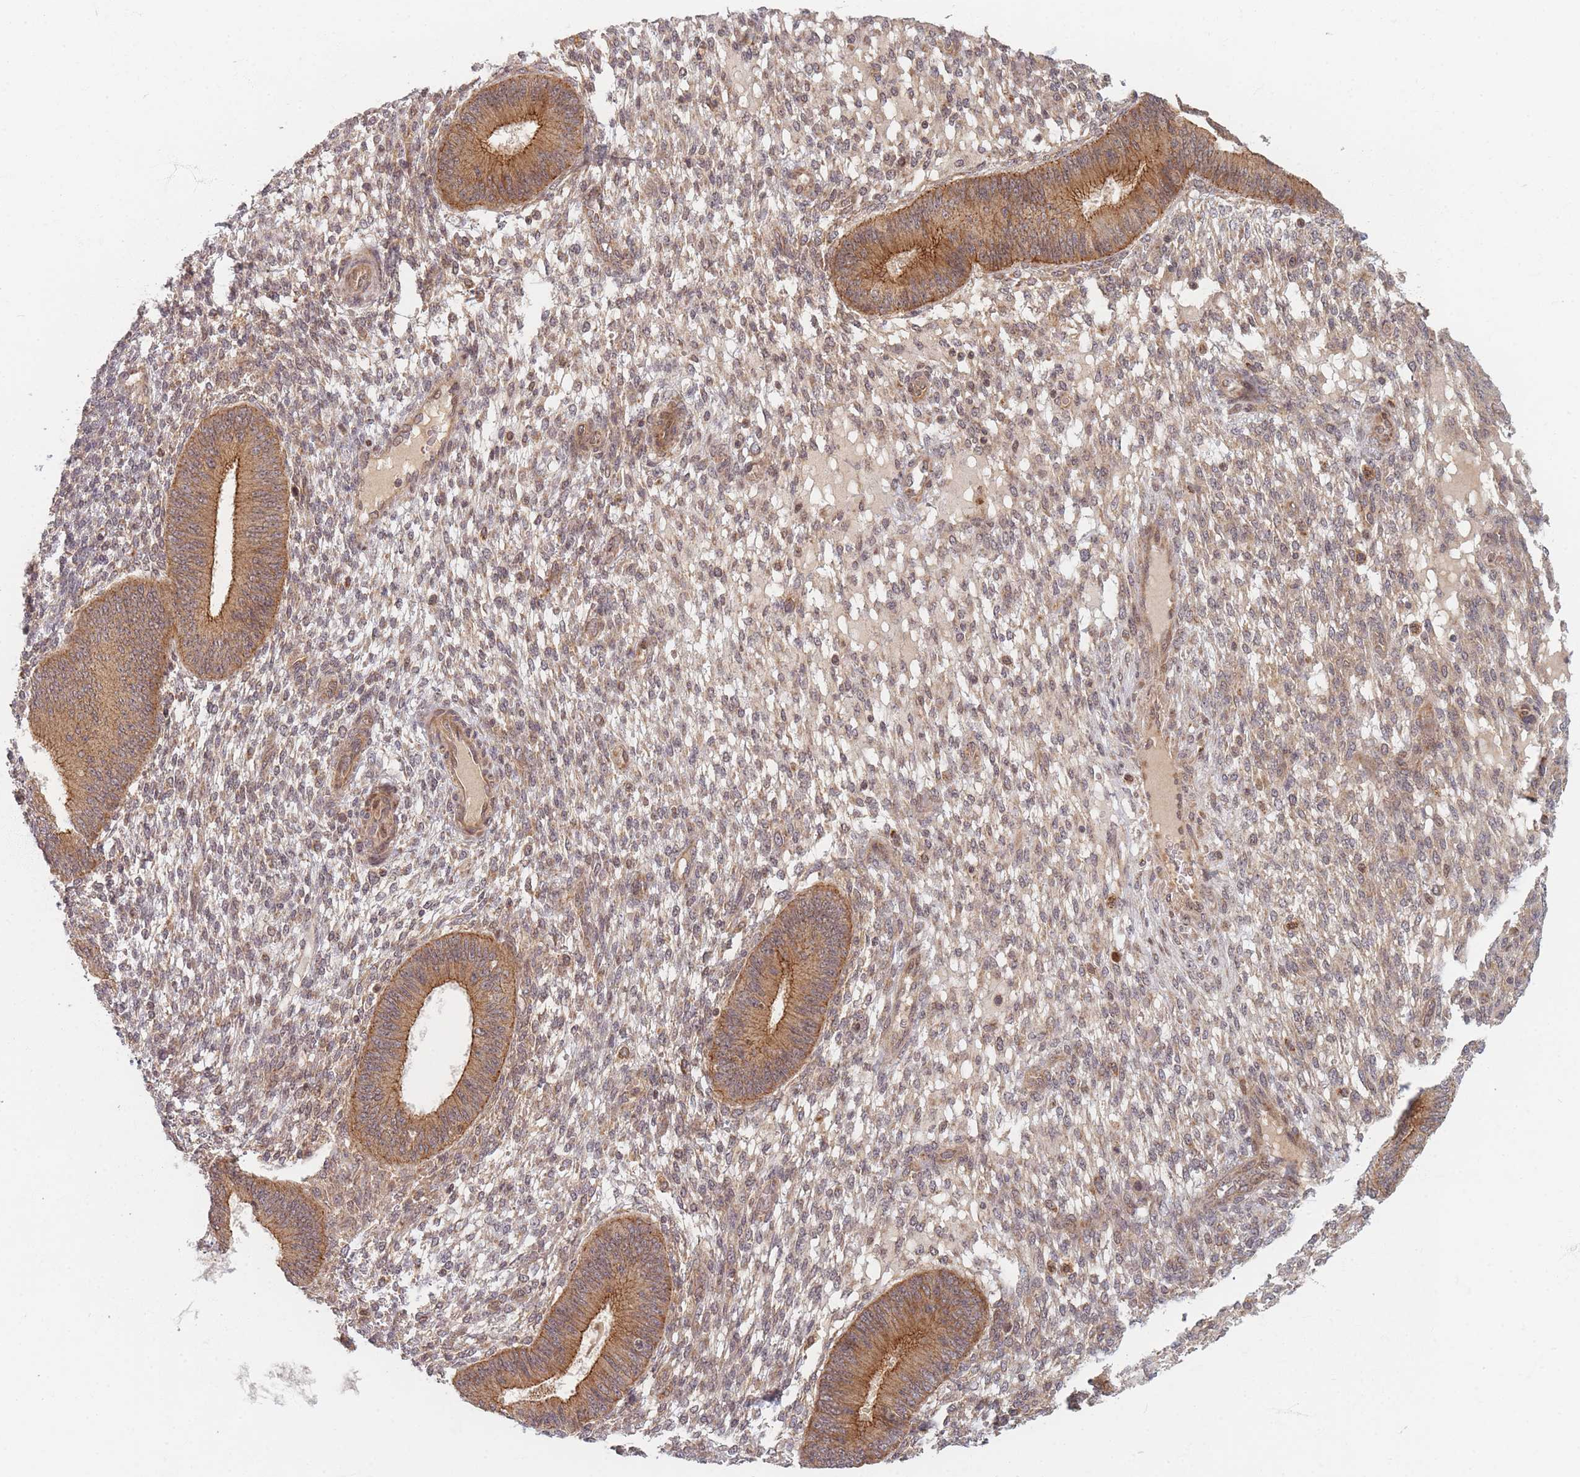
{"staining": {"intensity": "weak", "quantity": ">75%", "location": "cytoplasmic/membranous,nuclear"}, "tissue": "endometrium", "cell_type": "Cells in endometrial stroma", "image_type": "normal", "snomed": [{"axis": "morphology", "description": "Normal tissue, NOS"}, {"axis": "topography", "description": "Endometrium"}], "caption": "Protein expression by immunohistochemistry (IHC) exhibits weak cytoplasmic/membranous,nuclear staining in approximately >75% of cells in endometrial stroma in normal endometrium.", "gene": "RADX", "patient": {"sex": "female", "age": 49}}